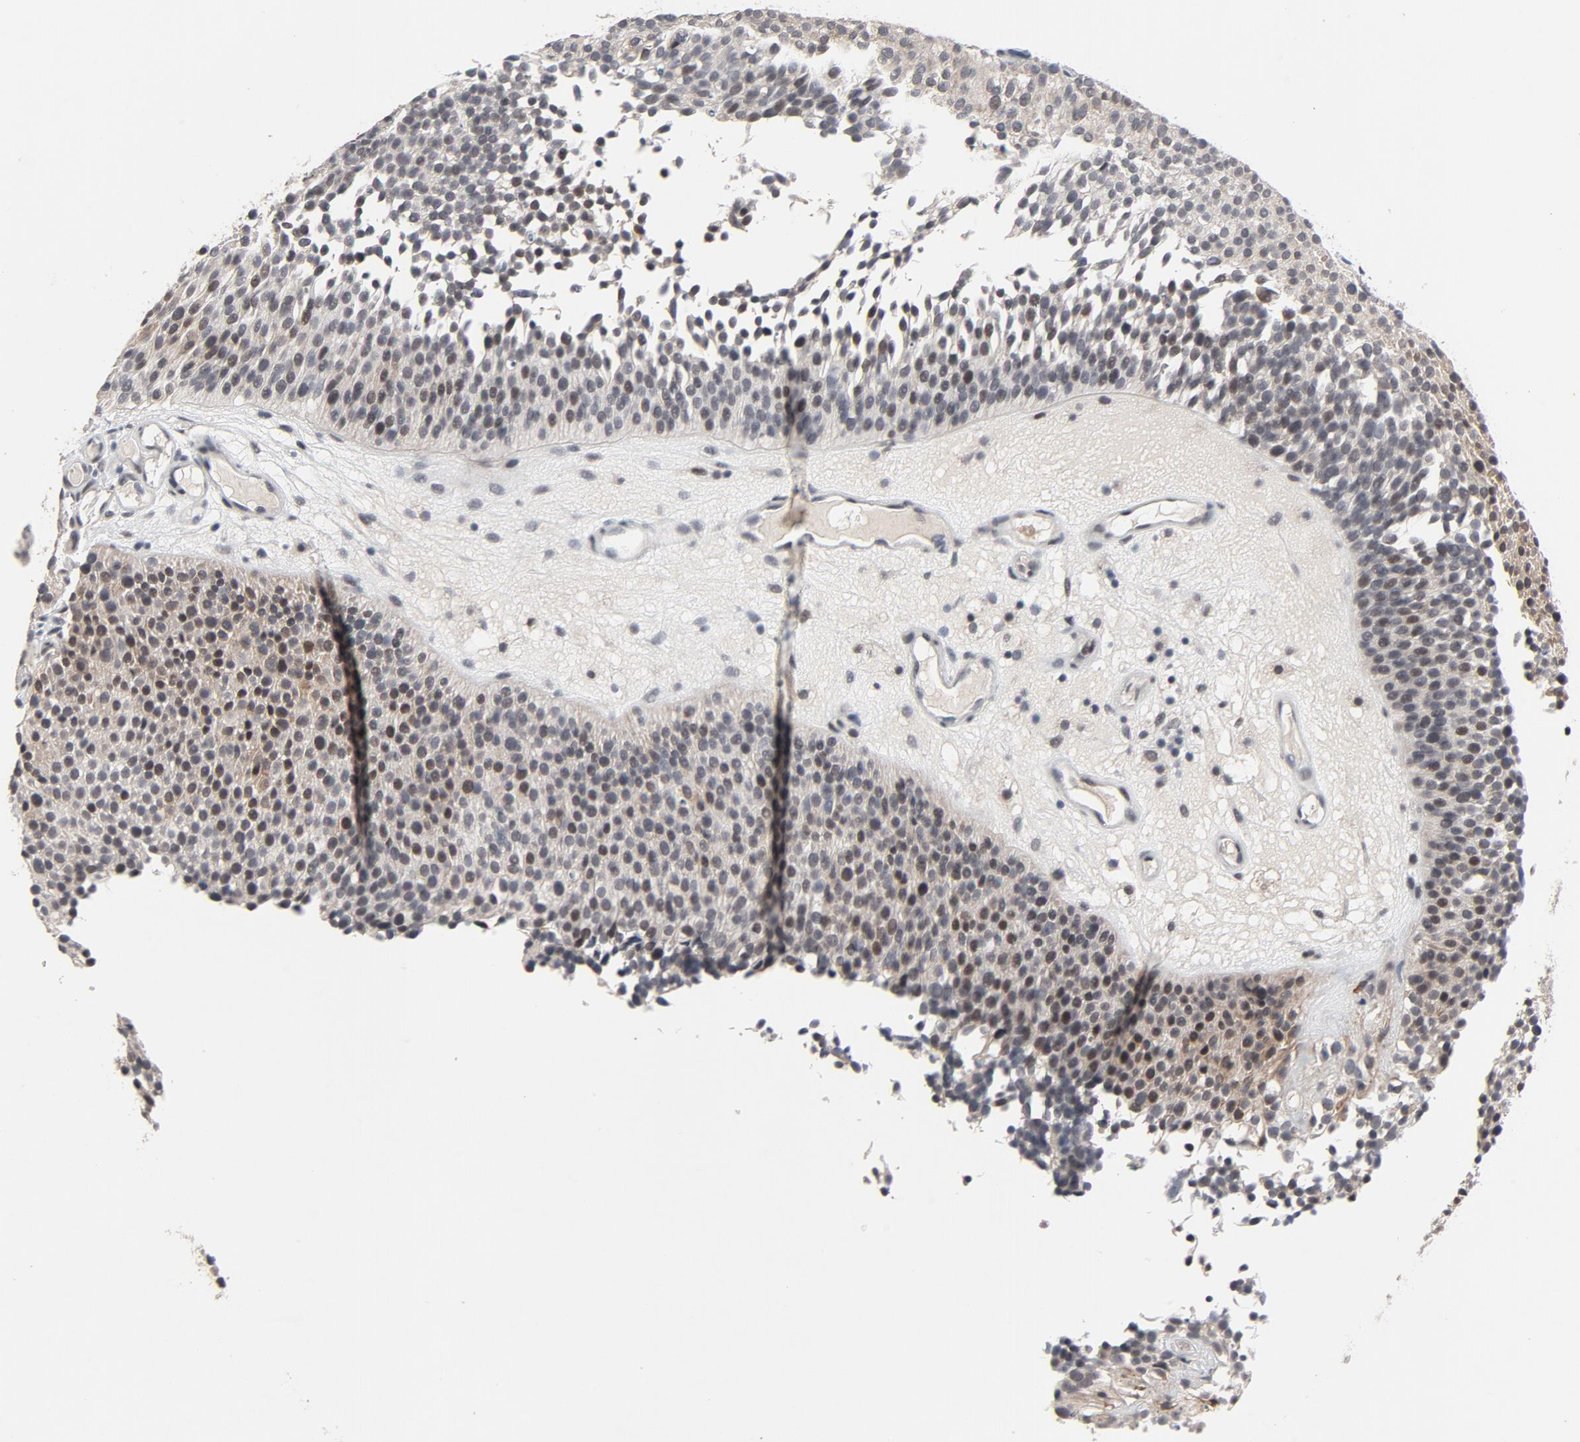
{"staining": {"intensity": "weak", "quantity": "<25%", "location": "nuclear"}, "tissue": "urothelial cancer", "cell_type": "Tumor cells", "image_type": "cancer", "snomed": [{"axis": "morphology", "description": "Urothelial carcinoma, Low grade"}, {"axis": "topography", "description": "Urinary bladder"}], "caption": "The immunohistochemistry (IHC) histopathology image has no significant positivity in tumor cells of urothelial carcinoma (low-grade) tissue.", "gene": "MT3", "patient": {"sex": "male", "age": 85}}